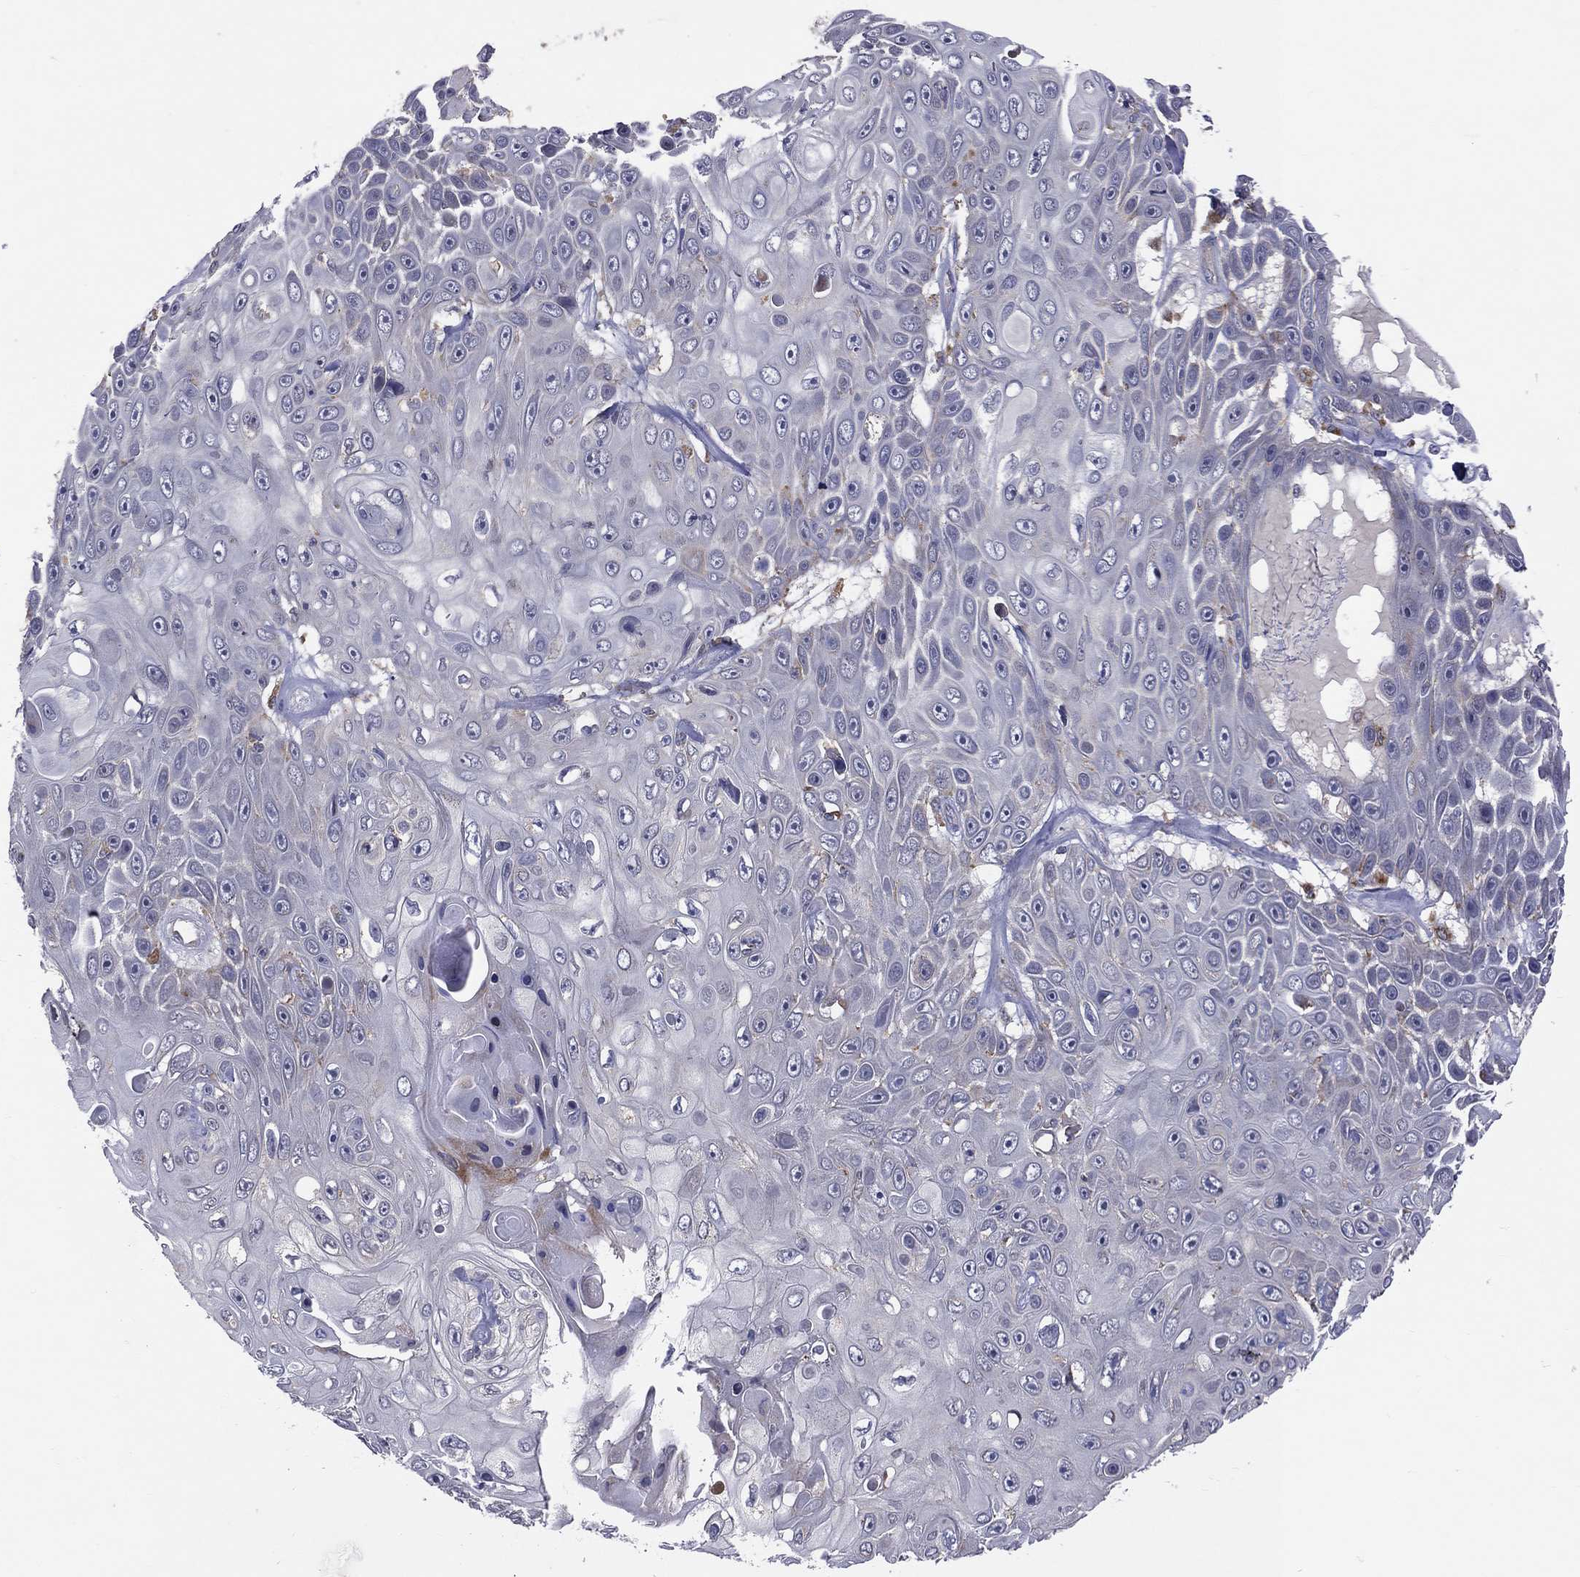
{"staining": {"intensity": "negative", "quantity": "none", "location": "none"}, "tissue": "skin cancer", "cell_type": "Tumor cells", "image_type": "cancer", "snomed": [{"axis": "morphology", "description": "Squamous cell carcinoma, NOS"}, {"axis": "topography", "description": "Skin"}], "caption": "Immunohistochemistry (IHC) of squamous cell carcinoma (skin) reveals no staining in tumor cells.", "gene": "STARD3", "patient": {"sex": "male", "age": 82}}